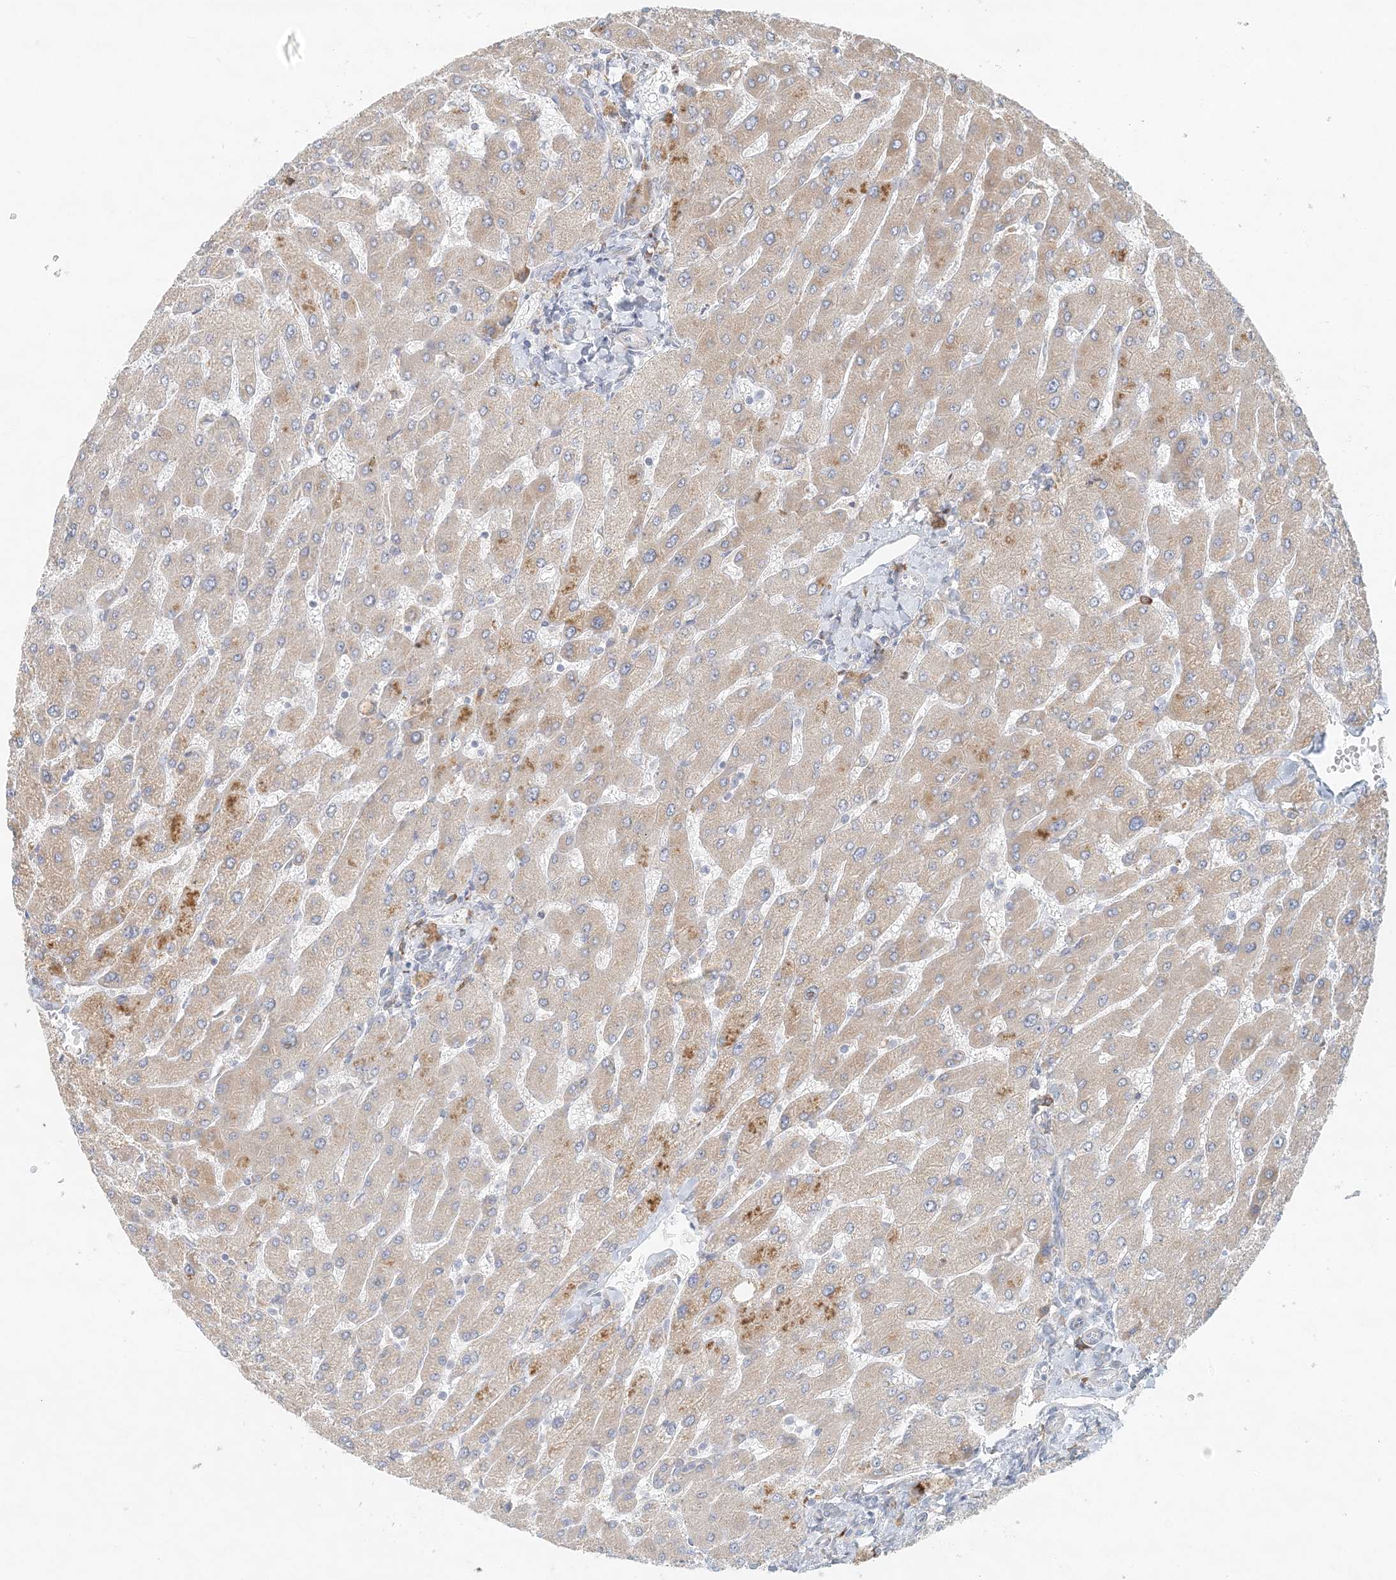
{"staining": {"intensity": "negative", "quantity": "none", "location": "none"}, "tissue": "liver", "cell_type": "Cholangiocytes", "image_type": "normal", "snomed": [{"axis": "morphology", "description": "Normal tissue, NOS"}, {"axis": "topography", "description": "Liver"}], "caption": "Immunohistochemistry of unremarkable liver shows no staining in cholangiocytes.", "gene": "STK11IP", "patient": {"sex": "male", "age": 55}}